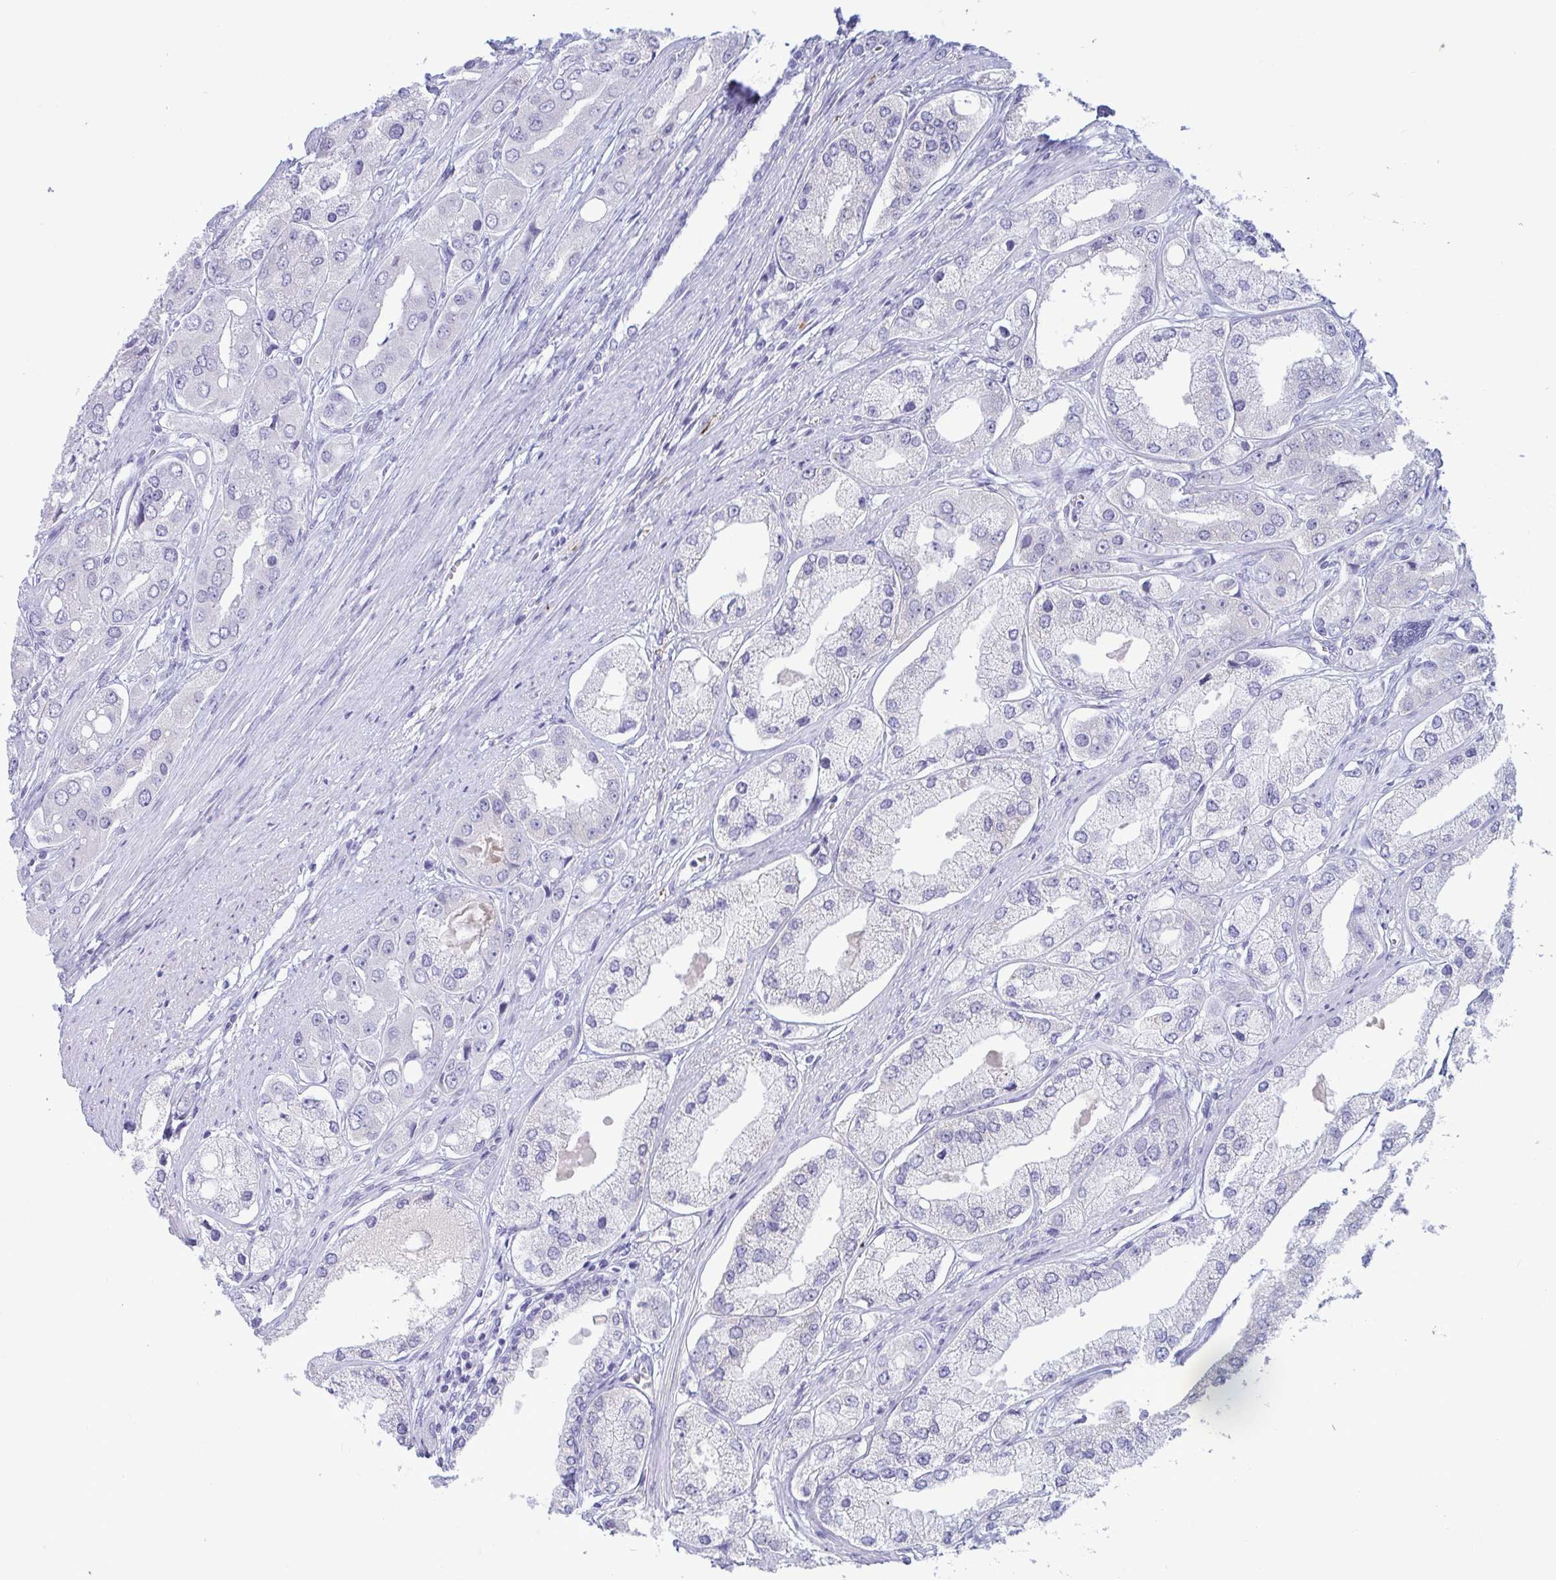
{"staining": {"intensity": "negative", "quantity": "none", "location": "none"}, "tissue": "prostate cancer", "cell_type": "Tumor cells", "image_type": "cancer", "snomed": [{"axis": "morphology", "description": "Adenocarcinoma, Low grade"}, {"axis": "topography", "description": "Prostate"}], "caption": "Histopathology image shows no protein positivity in tumor cells of prostate cancer tissue.", "gene": "ANKRD60", "patient": {"sex": "male", "age": 69}}